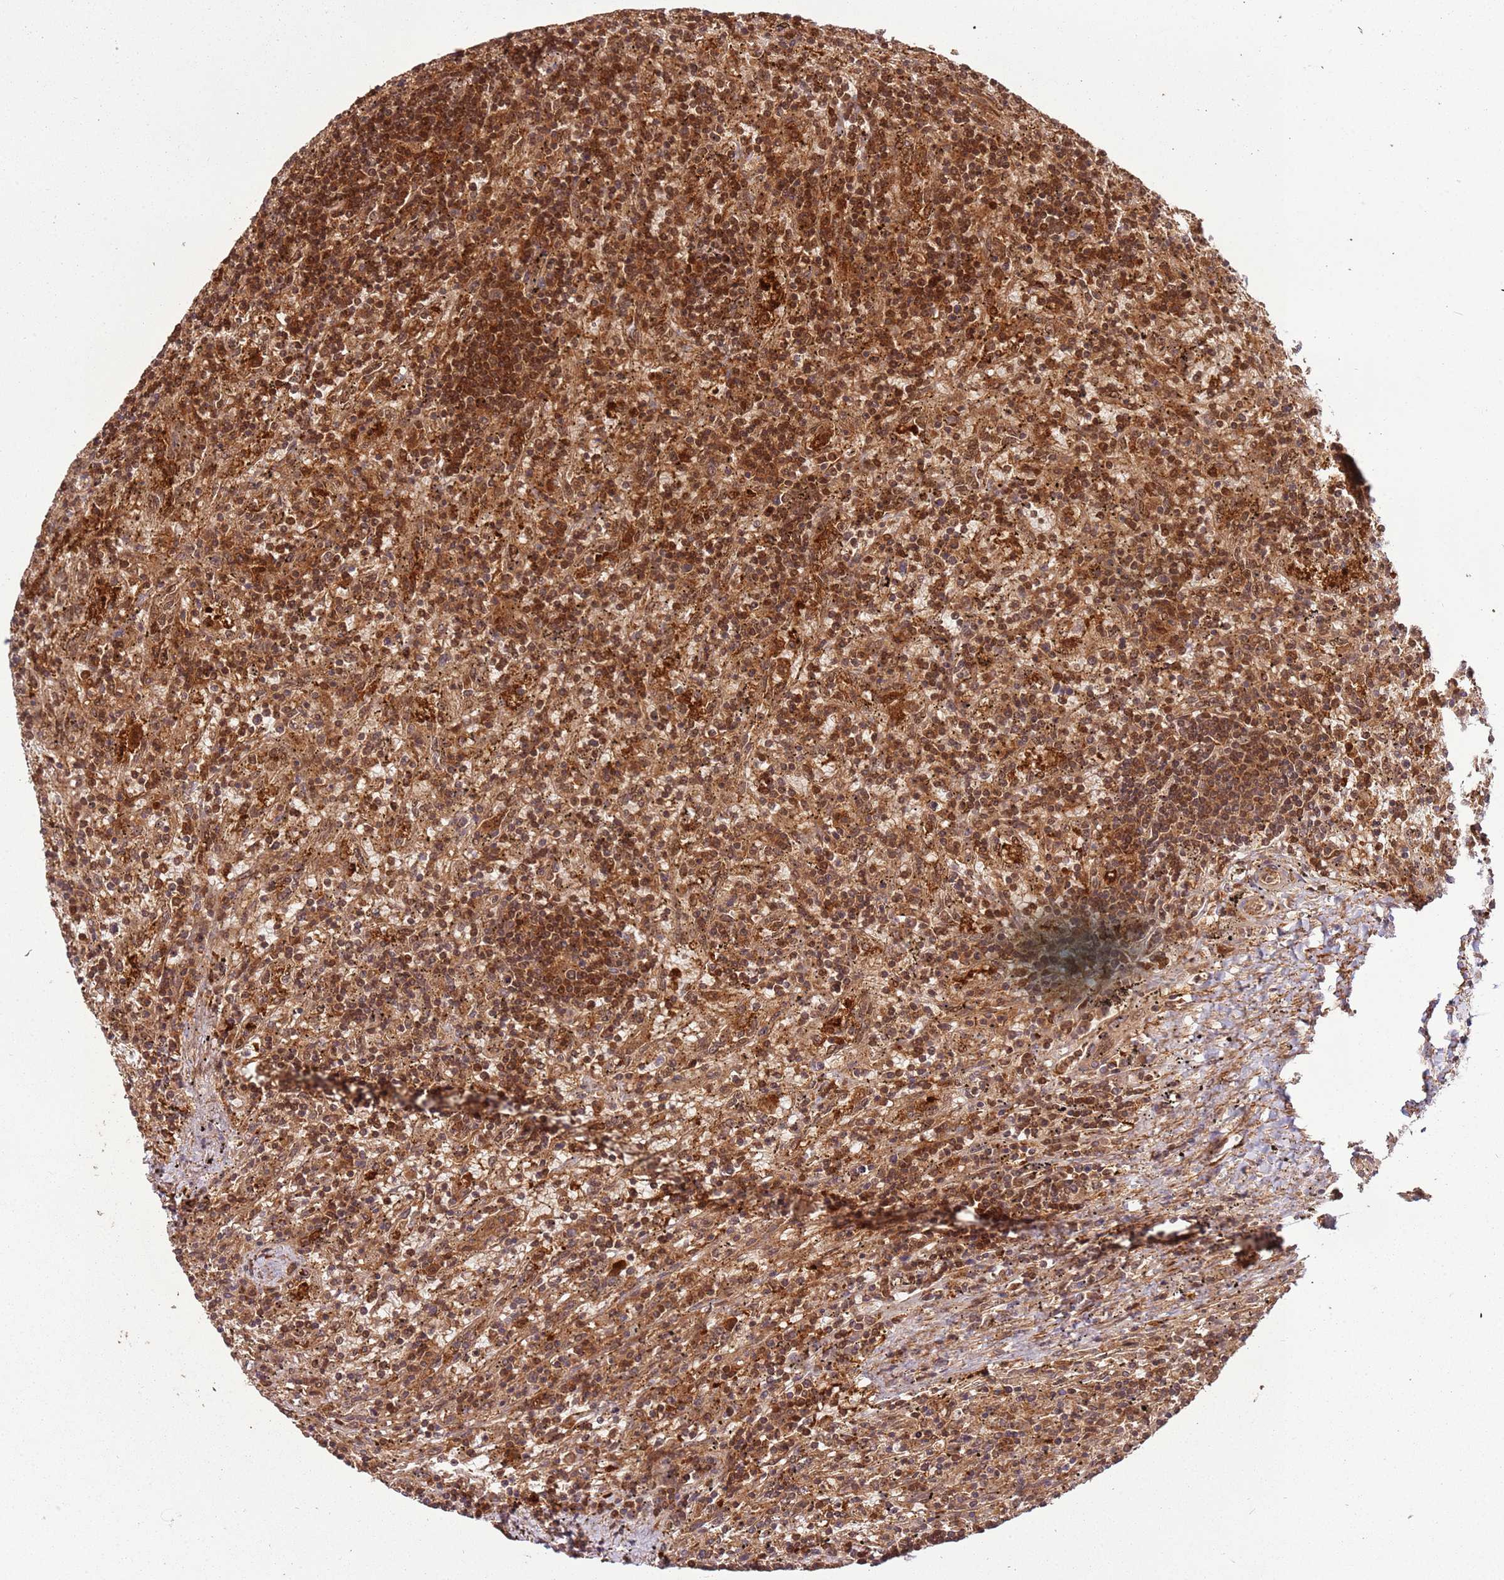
{"staining": {"intensity": "strong", "quantity": "25%-75%", "location": "cytoplasmic/membranous,nuclear"}, "tissue": "lymphoma", "cell_type": "Tumor cells", "image_type": "cancer", "snomed": [{"axis": "morphology", "description": "Malignant lymphoma, non-Hodgkin's type, Low grade"}, {"axis": "topography", "description": "Spleen"}], "caption": "The histopathology image exhibits immunohistochemical staining of malignant lymphoma, non-Hodgkin's type (low-grade). There is strong cytoplasmic/membranous and nuclear staining is present in about 25%-75% of tumor cells. (brown staining indicates protein expression, while blue staining denotes nuclei).", "gene": "PGLS", "patient": {"sex": "male", "age": 76}}